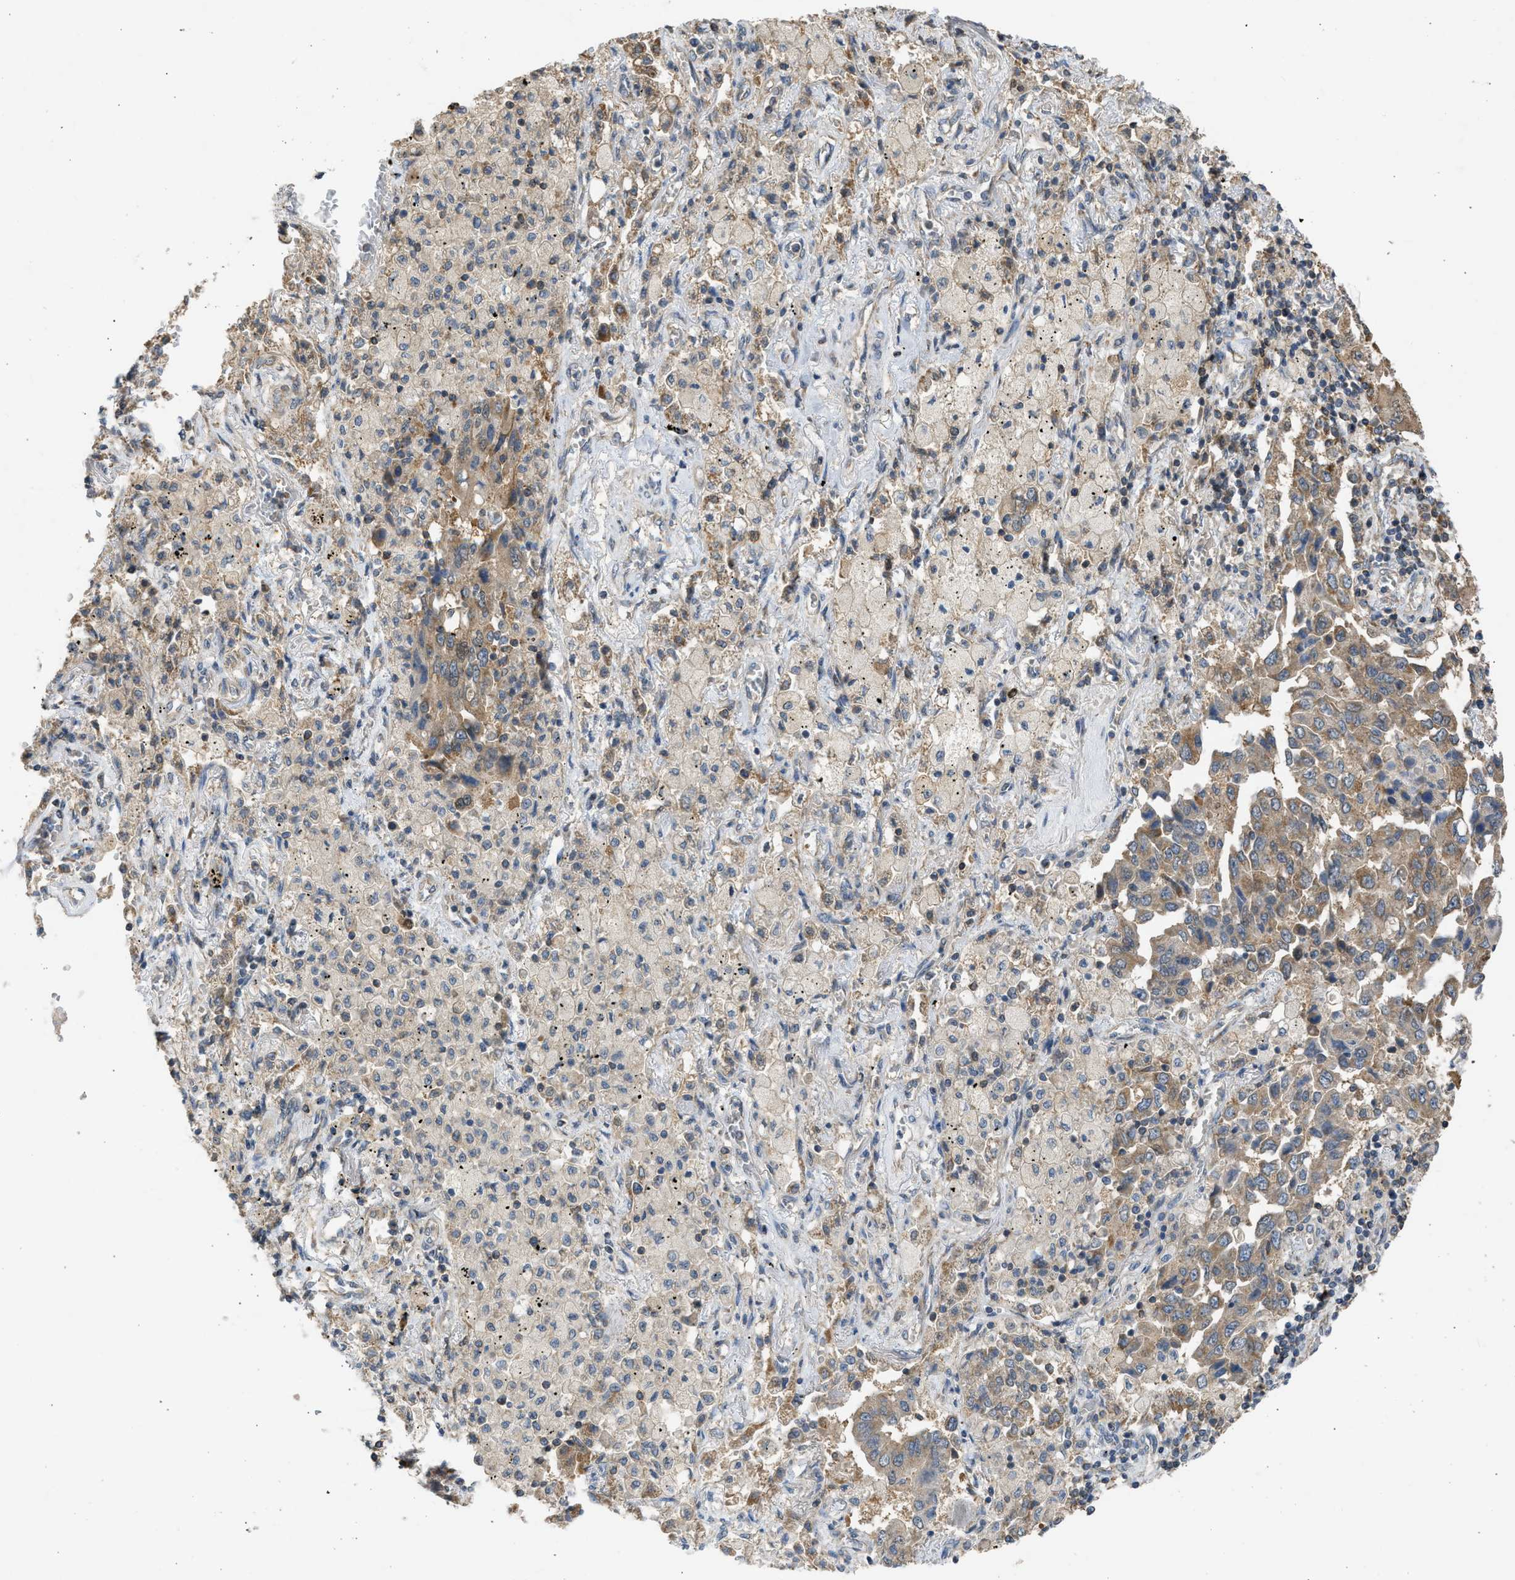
{"staining": {"intensity": "moderate", "quantity": ">75%", "location": "cytoplasmic/membranous"}, "tissue": "lung cancer", "cell_type": "Tumor cells", "image_type": "cancer", "snomed": [{"axis": "morphology", "description": "Adenocarcinoma, NOS"}, {"axis": "topography", "description": "Lung"}], "caption": "Protein expression analysis of human lung adenocarcinoma reveals moderate cytoplasmic/membranous positivity in about >75% of tumor cells.", "gene": "CYP1A1", "patient": {"sex": "female", "age": 65}}